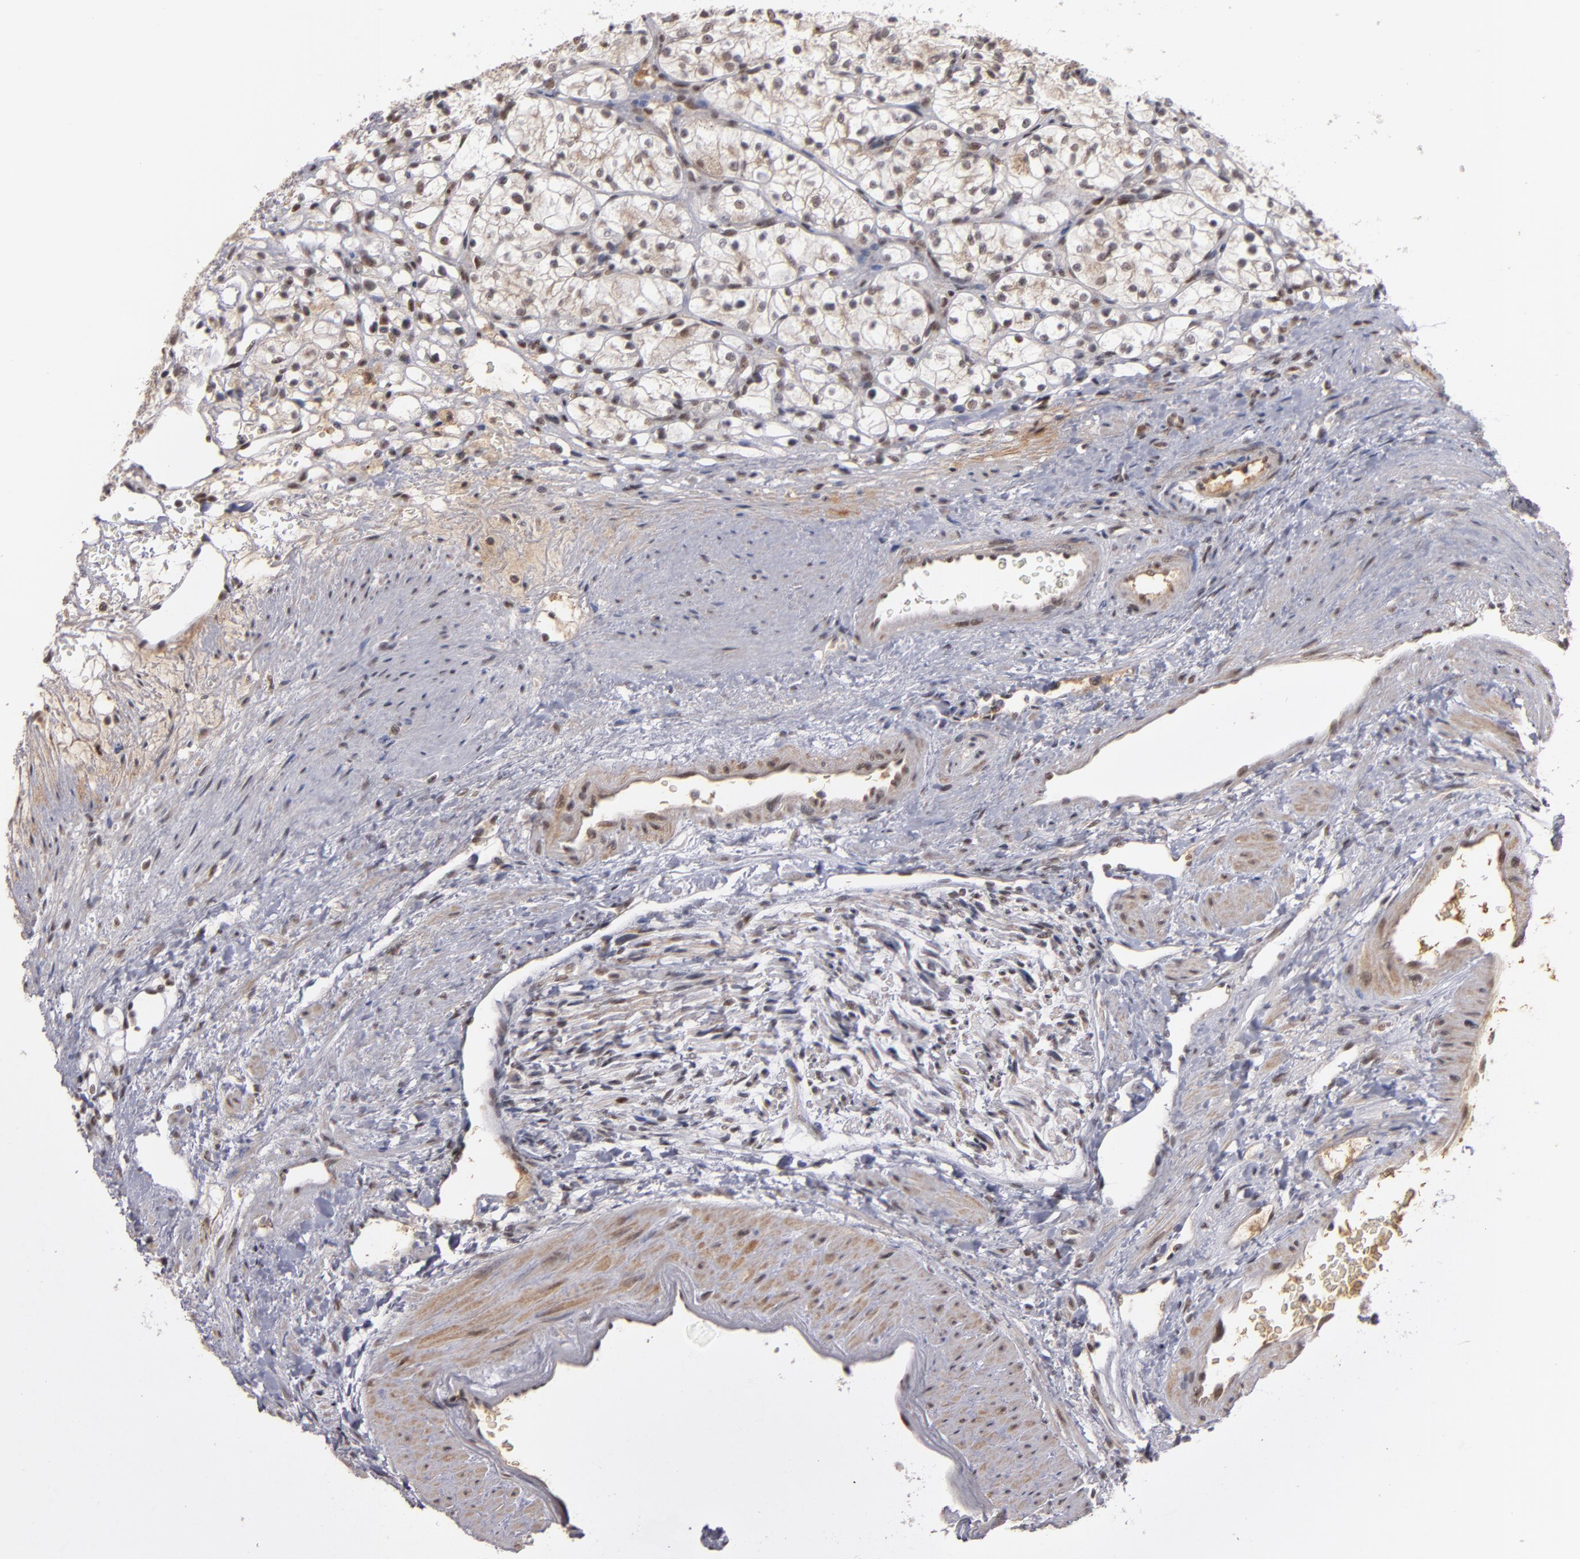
{"staining": {"intensity": "weak", "quantity": "<25%", "location": "nuclear"}, "tissue": "renal cancer", "cell_type": "Tumor cells", "image_type": "cancer", "snomed": [{"axis": "morphology", "description": "Adenocarcinoma, NOS"}, {"axis": "topography", "description": "Kidney"}], "caption": "Tumor cells show no significant protein expression in renal cancer (adenocarcinoma).", "gene": "ZNF234", "patient": {"sex": "female", "age": 60}}